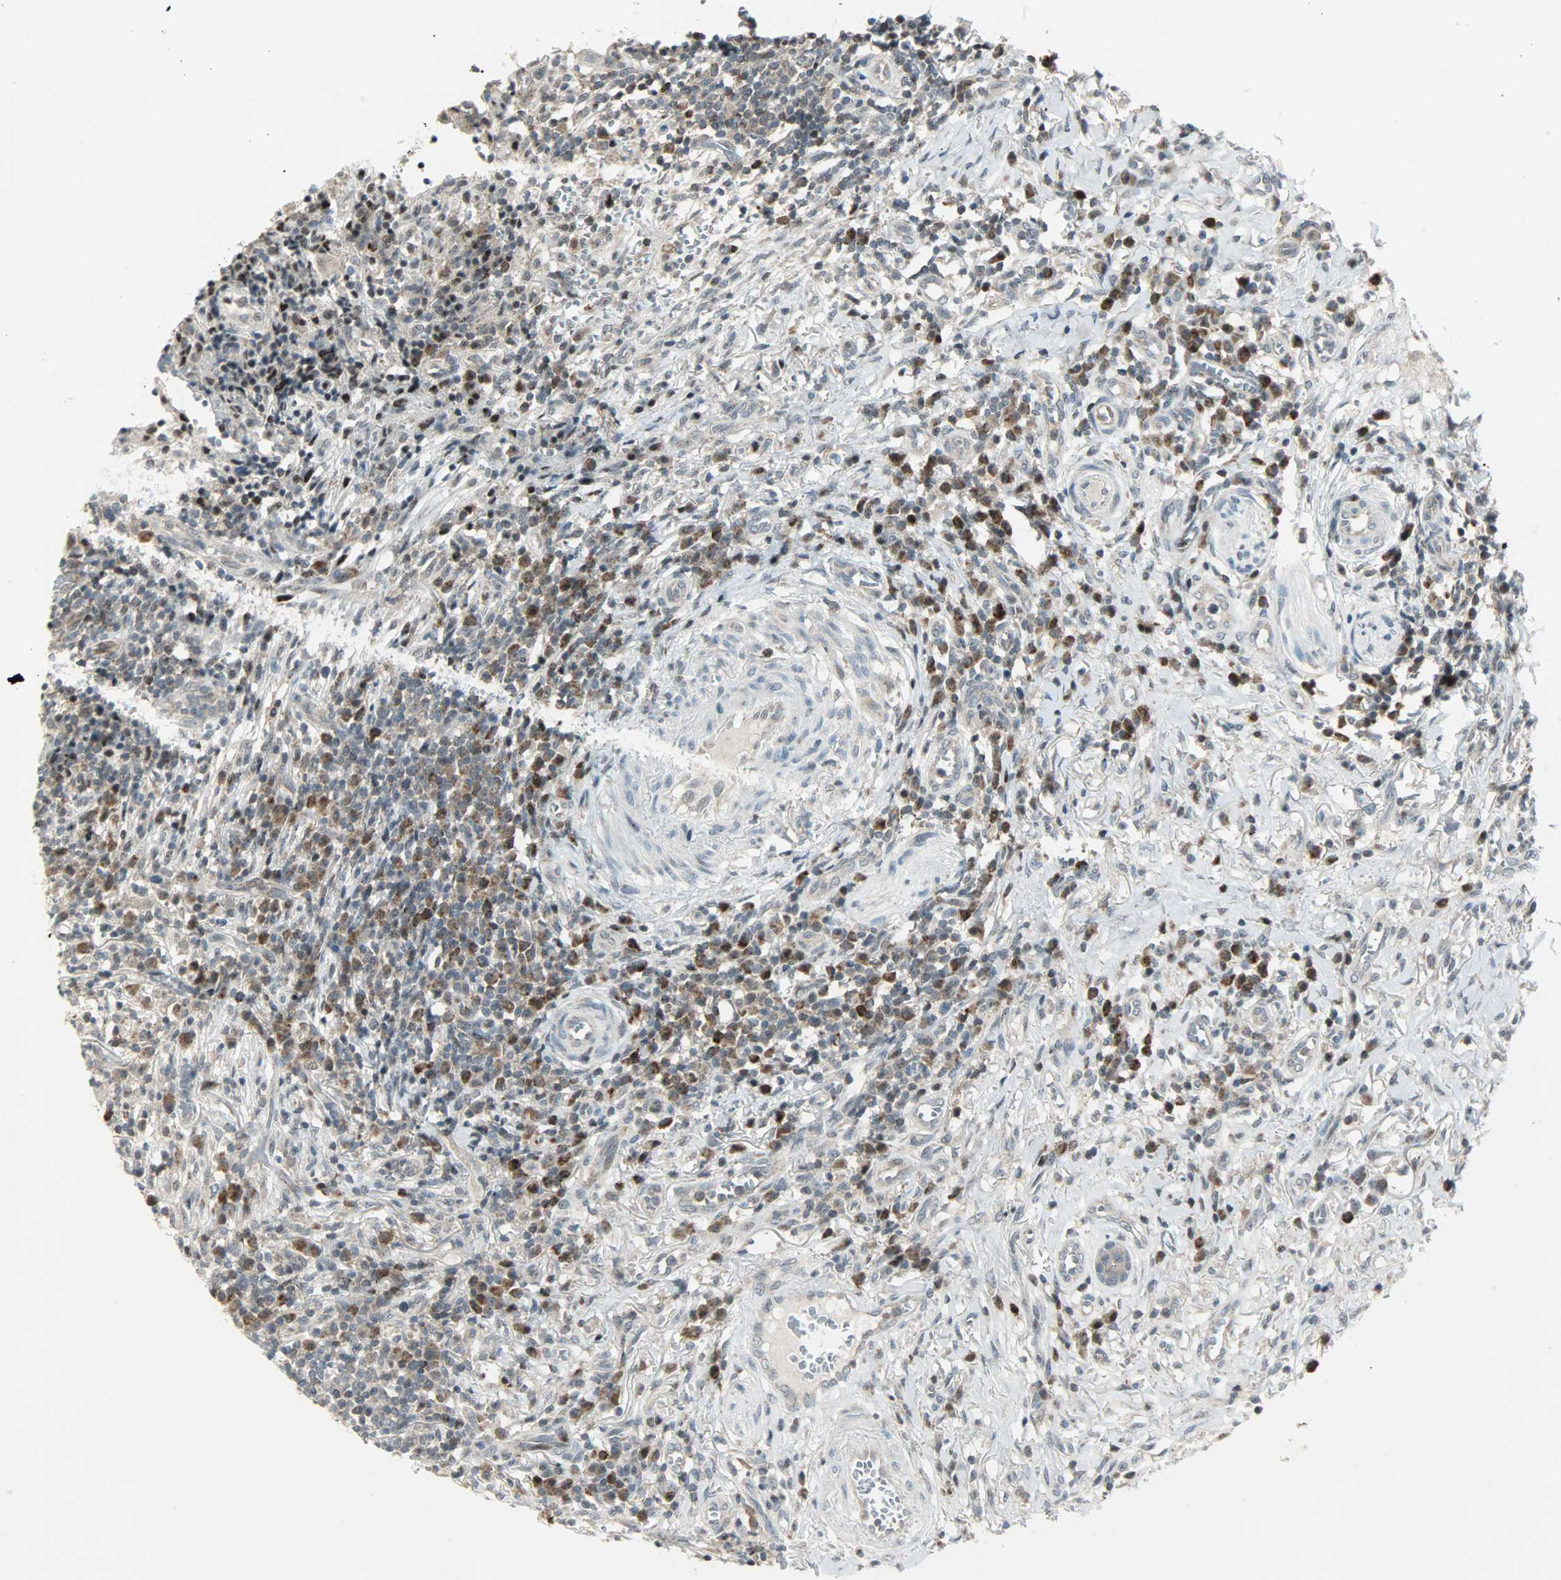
{"staining": {"intensity": "weak", "quantity": ">75%", "location": "cytoplasmic/membranous"}, "tissue": "thyroid cancer", "cell_type": "Tumor cells", "image_type": "cancer", "snomed": [{"axis": "morphology", "description": "Carcinoma, NOS"}, {"axis": "topography", "description": "Thyroid gland"}], "caption": "Immunohistochemical staining of human thyroid cancer reveals low levels of weak cytoplasmic/membranous staining in approximately >75% of tumor cells.", "gene": "IL15", "patient": {"sex": "female", "age": 77}}